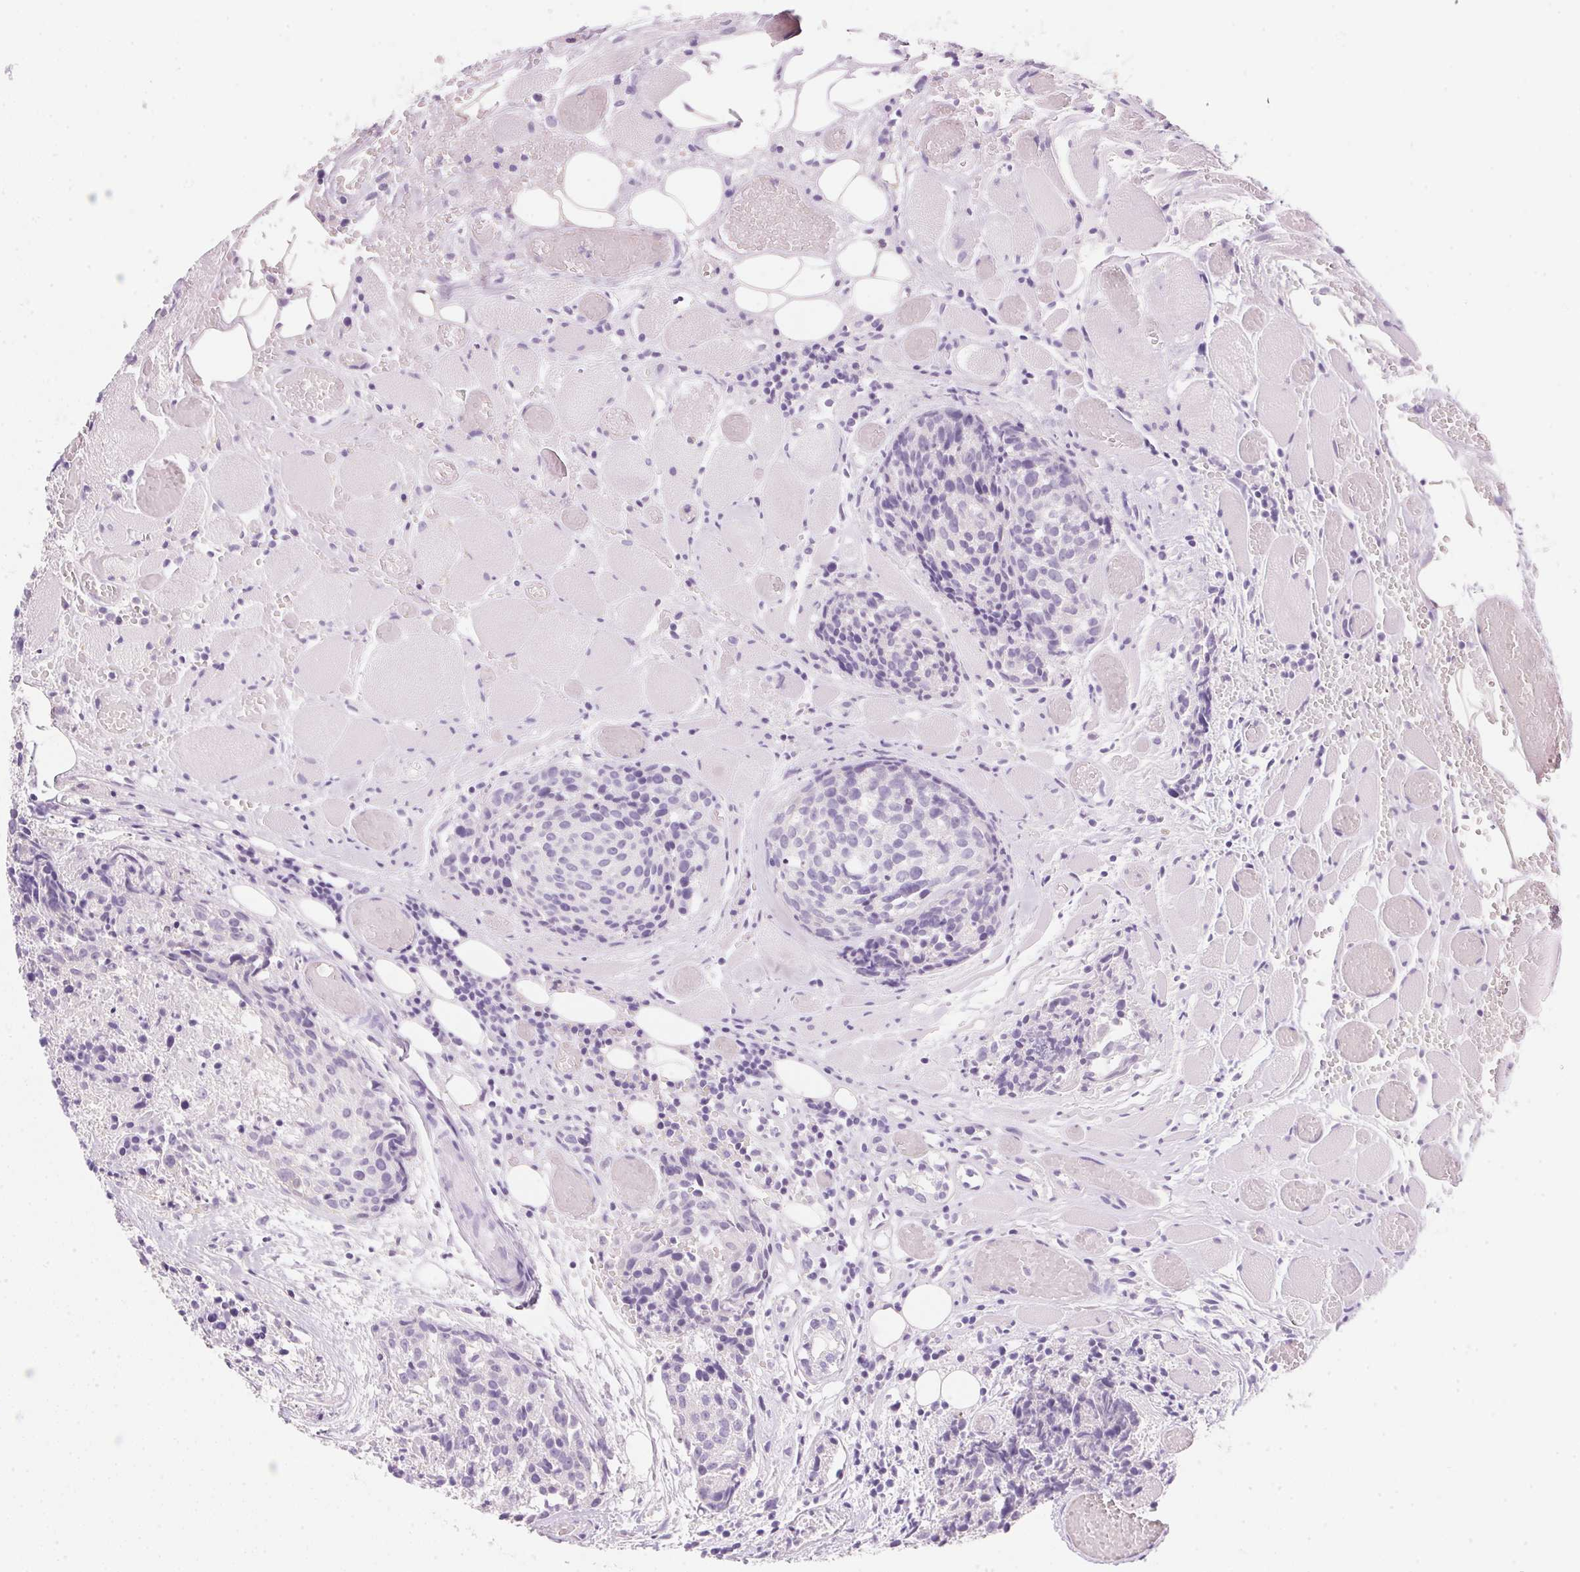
{"staining": {"intensity": "negative", "quantity": "none", "location": "none"}, "tissue": "head and neck cancer", "cell_type": "Tumor cells", "image_type": "cancer", "snomed": [{"axis": "morphology", "description": "Squamous cell carcinoma, NOS"}, {"axis": "topography", "description": "Oral tissue"}, {"axis": "topography", "description": "Head-Neck"}], "caption": "Micrograph shows no significant protein expression in tumor cells of head and neck cancer.", "gene": "DHCR24", "patient": {"sex": "male", "age": 64}}